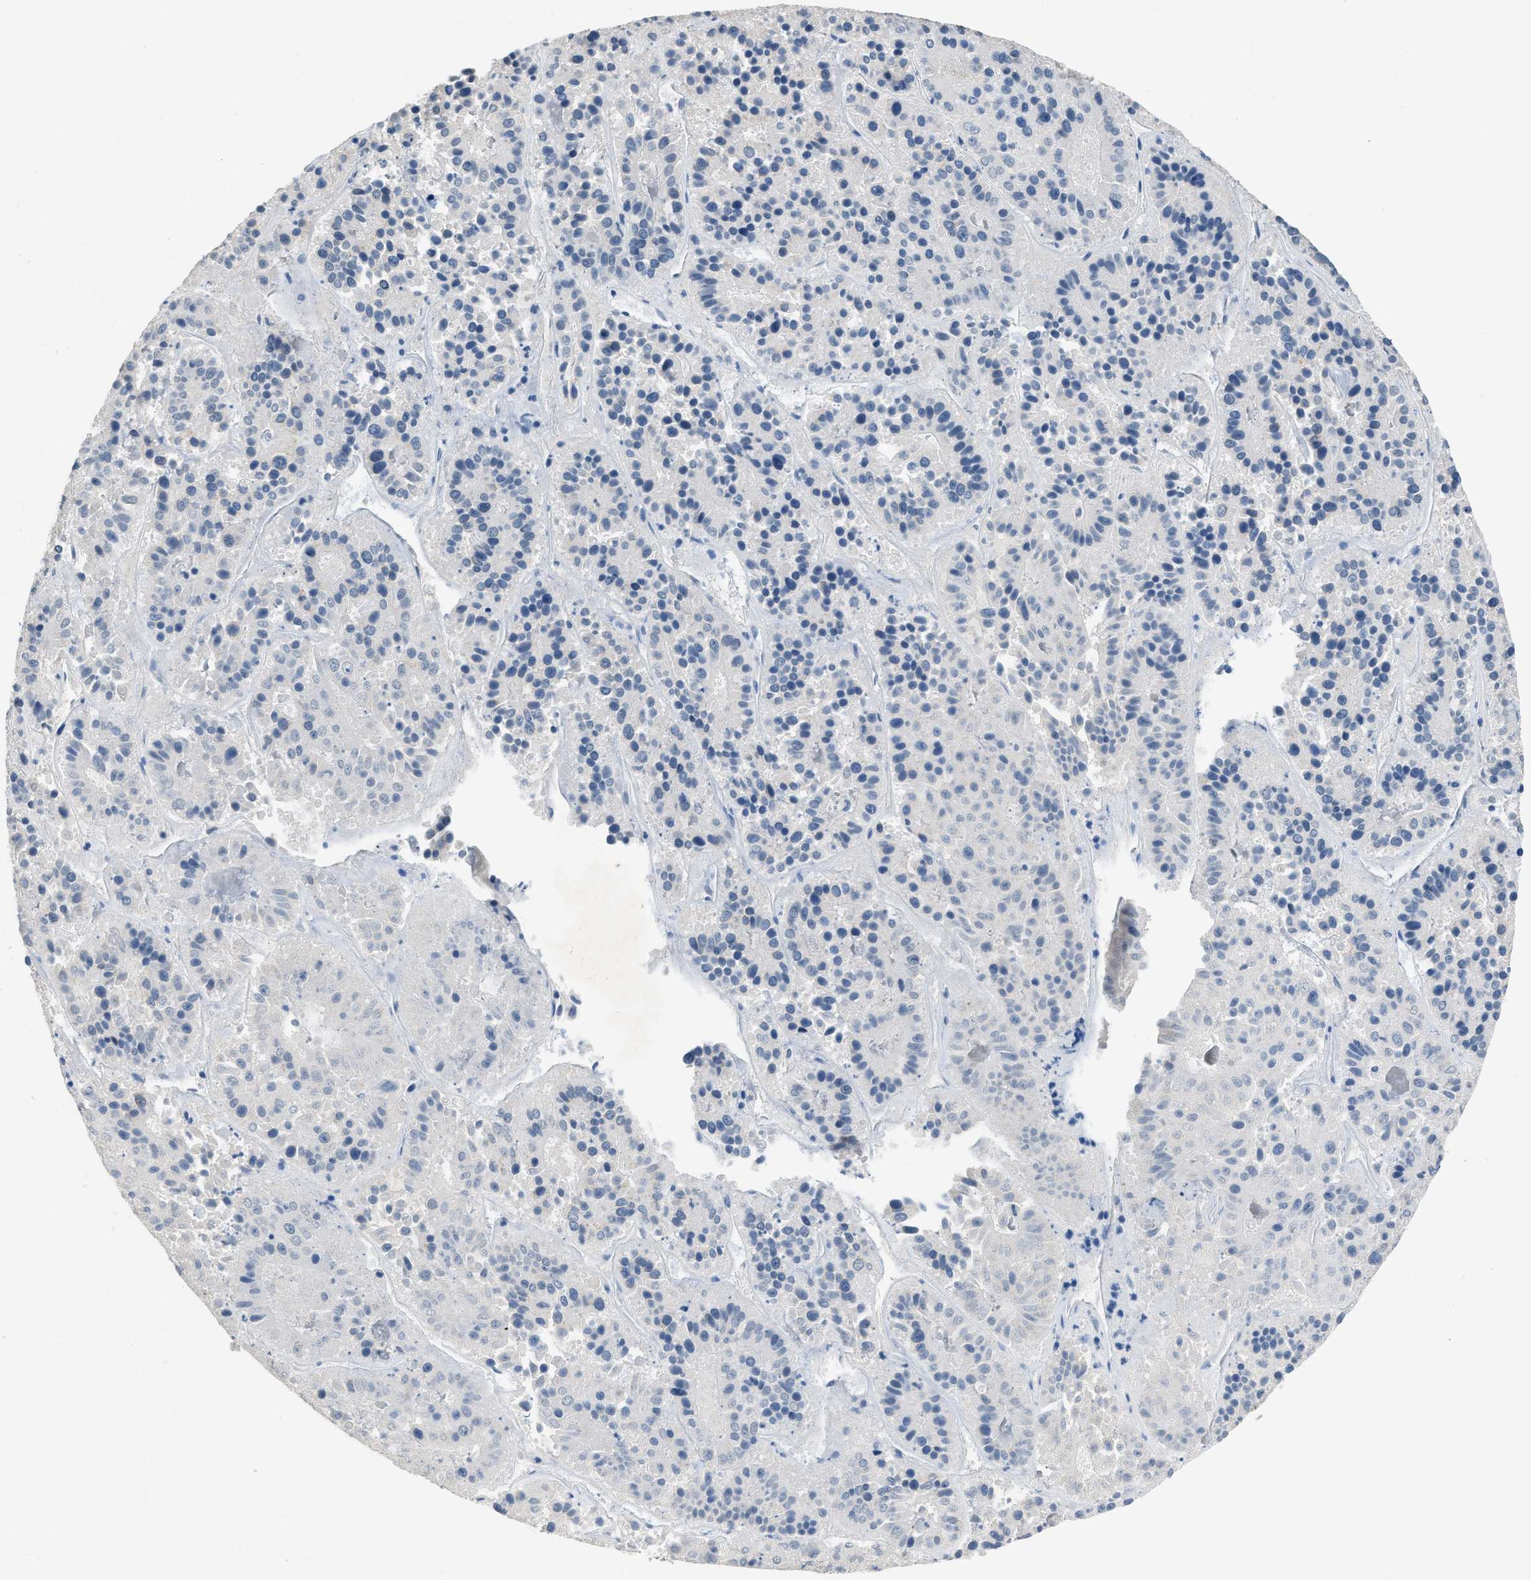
{"staining": {"intensity": "negative", "quantity": "none", "location": "none"}, "tissue": "pancreatic cancer", "cell_type": "Tumor cells", "image_type": "cancer", "snomed": [{"axis": "morphology", "description": "Adenocarcinoma, NOS"}, {"axis": "topography", "description": "Pancreas"}], "caption": "Immunohistochemistry (IHC) of human pancreatic adenocarcinoma shows no staining in tumor cells.", "gene": "TOMM34", "patient": {"sex": "male", "age": 50}}